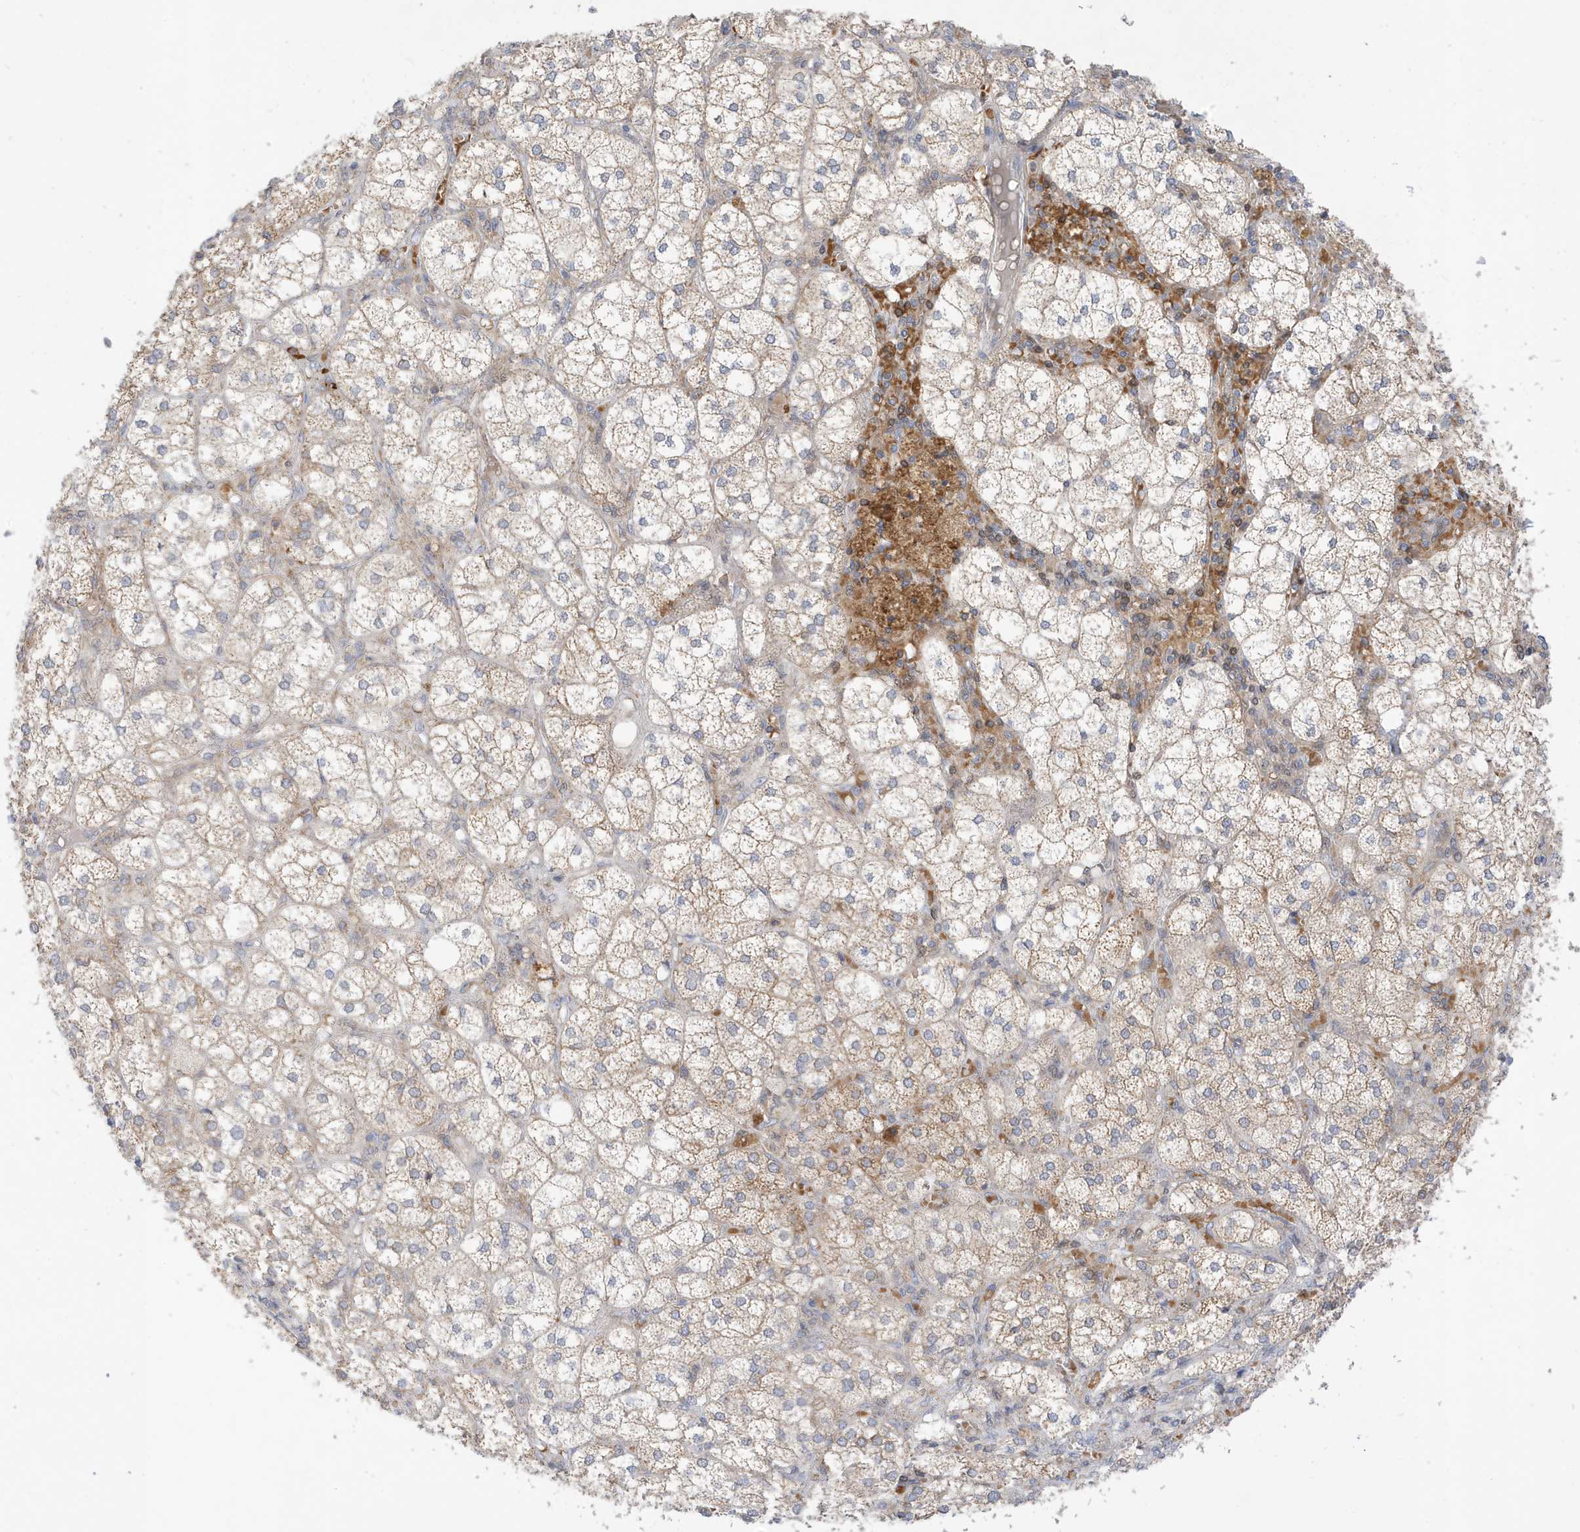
{"staining": {"intensity": "moderate", "quantity": "25%-75%", "location": "cytoplasmic/membranous"}, "tissue": "adrenal gland", "cell_type": "Glandular cells", "image_type": "normal", "snomed": [{"axis": "morphology", "description": "Normal tissue, NOS"}, {"axis": "topography", "description": "Adrenal gland"}], "caption": "Immunohistochemistry (IHC) micrograph of unremarkable adrenal gland stained for a protein (brown), which reveals medium levels of moderate cytoplasmic/membranous staining in approximately 25%-75% of glandular cells.", "gene": "NPPC", "patient": {"sex": "female", "age": 61}}